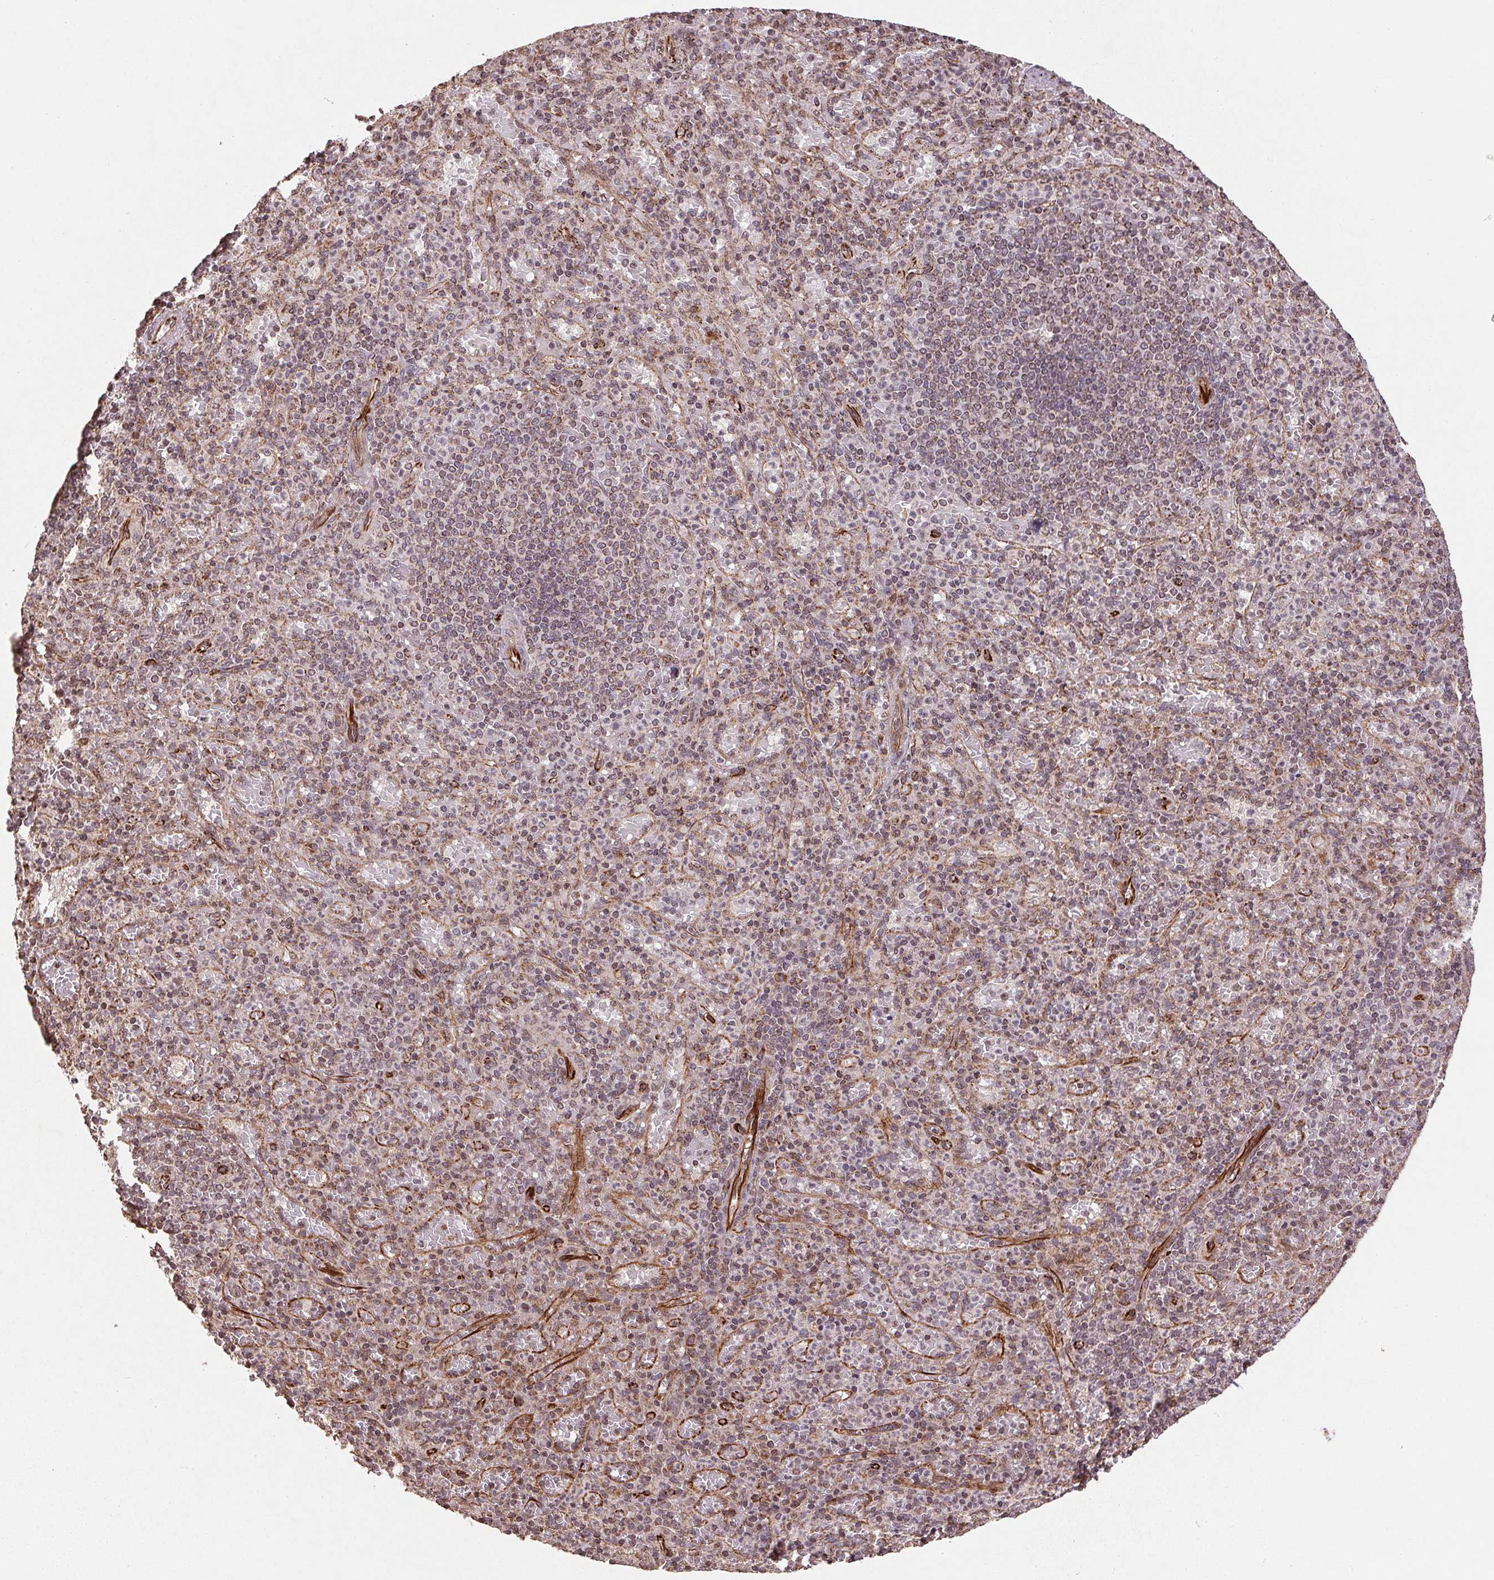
{"staining": {"intensity": "weak", "quantity": ">75%", "location": "cytoplasmic/membranous"}, "tissue": "spleen", "cell_type": "Cells in red pulp", "image_type": "normal", "snomed": [{"axis": "morphology", "description": "Normal tissue, NOS"}, {"axis": "topography", "description": "Spleen"}], "caption": "Protein staining reveals weak cytoplasmic/membranous positivity in about >75% of cells in red pulp in normal spleen.", "gene": "SPRED2", "patient": {"sex": "female", "age": 74}}